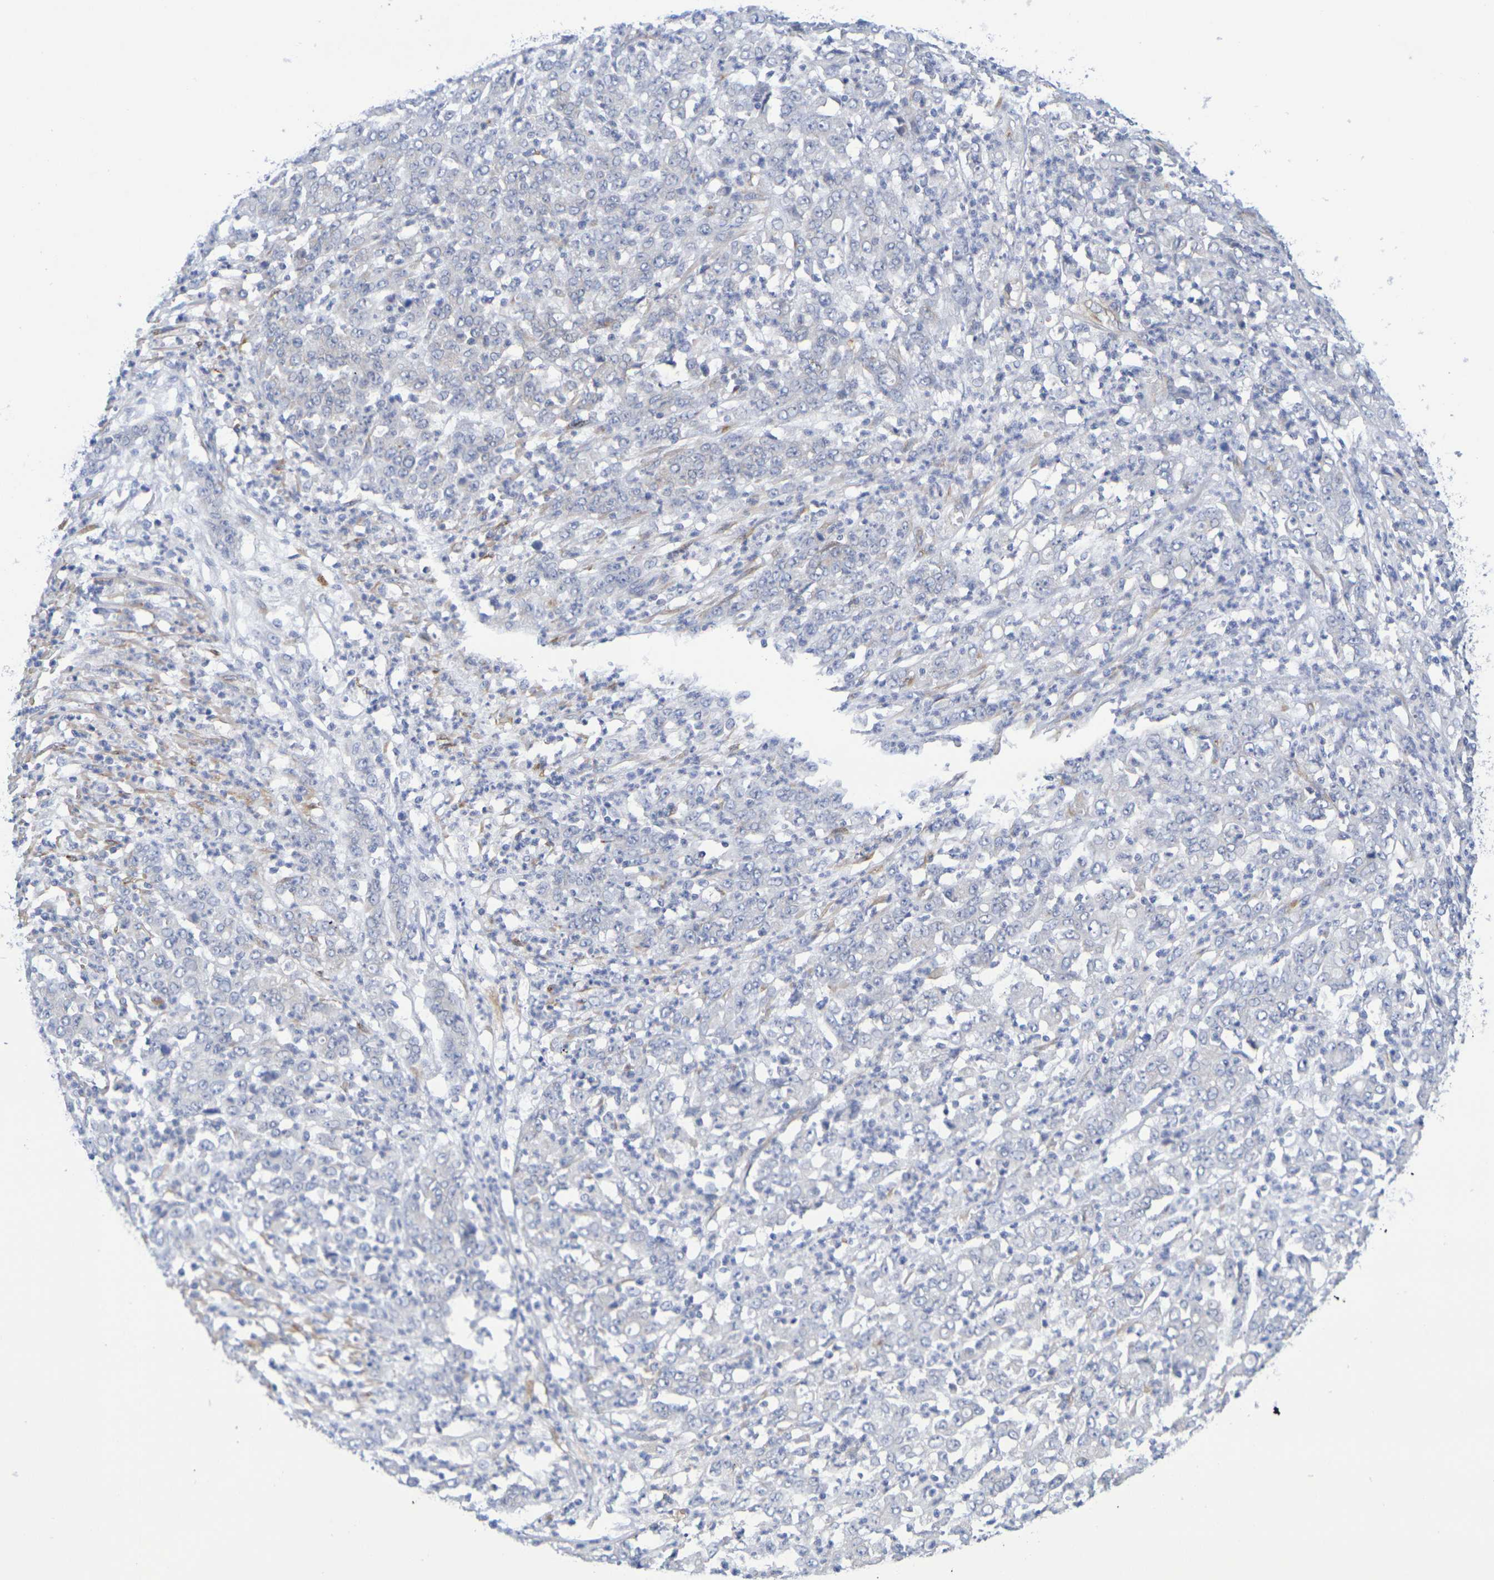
{"staining": {"intensity": "negative", "quantity": "none", "location": "none"}, "tissue": "stomach cancer", "cell_type": "Tumor cells", "image_type": "cancer", "snomed": [{"axis": "morphology", "description": "Adenocarcinoma, NOS"}, {"axis": "topography", "description": "Stomach, lower"}], "caption": "Immunohistochemistry (IHC) histopathology image of stomach adenocarcinoma stained for a protein (brown), which shows no staining in tumor cells.", "gene": "TMCC3", "patient": {"sex": "female", "age": 71}}